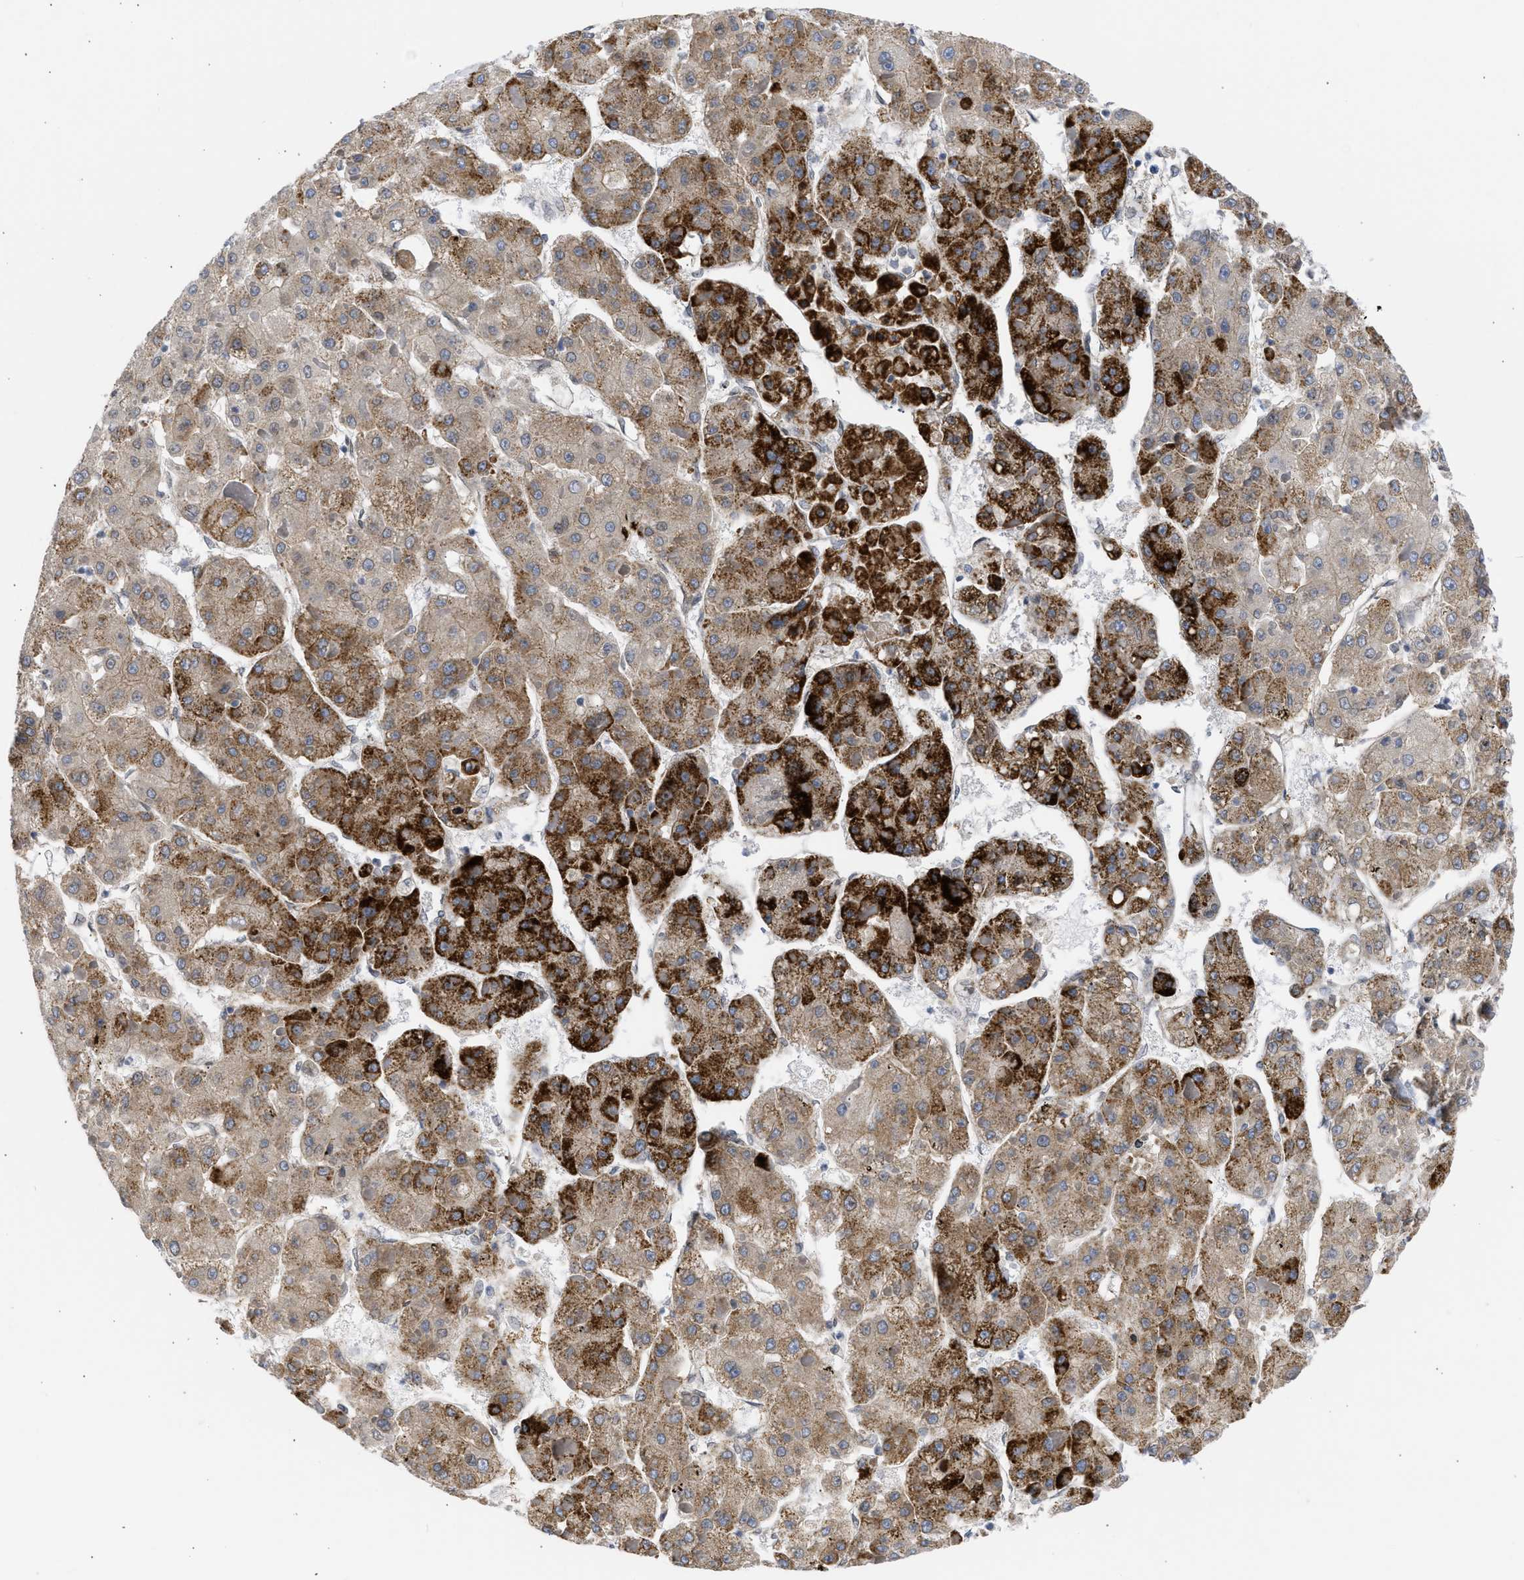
{"staining": {"intensity": "strong", "quantity": "25%-75%", "location": "cytoplasmic/membranous"}, "tissue": "liver cancer", "cell_type": "Tumor cells", "image_type": "cancer", "snomed": [{"axis": "morphology", "description": "Carcinoma, Hepatocellular, NOS"}, {"axis": "topography", "description": "Liver"}], "caption": "Immunohistochemical staining of human hepatocellular carcinoma (liver) demonstrates high levels of strong cytoplasmic/membranous protein expression in approximately 25%-75% of tumor cells.", "gene": "NUP35", "patient": {"sex": "female", "age": 73}}